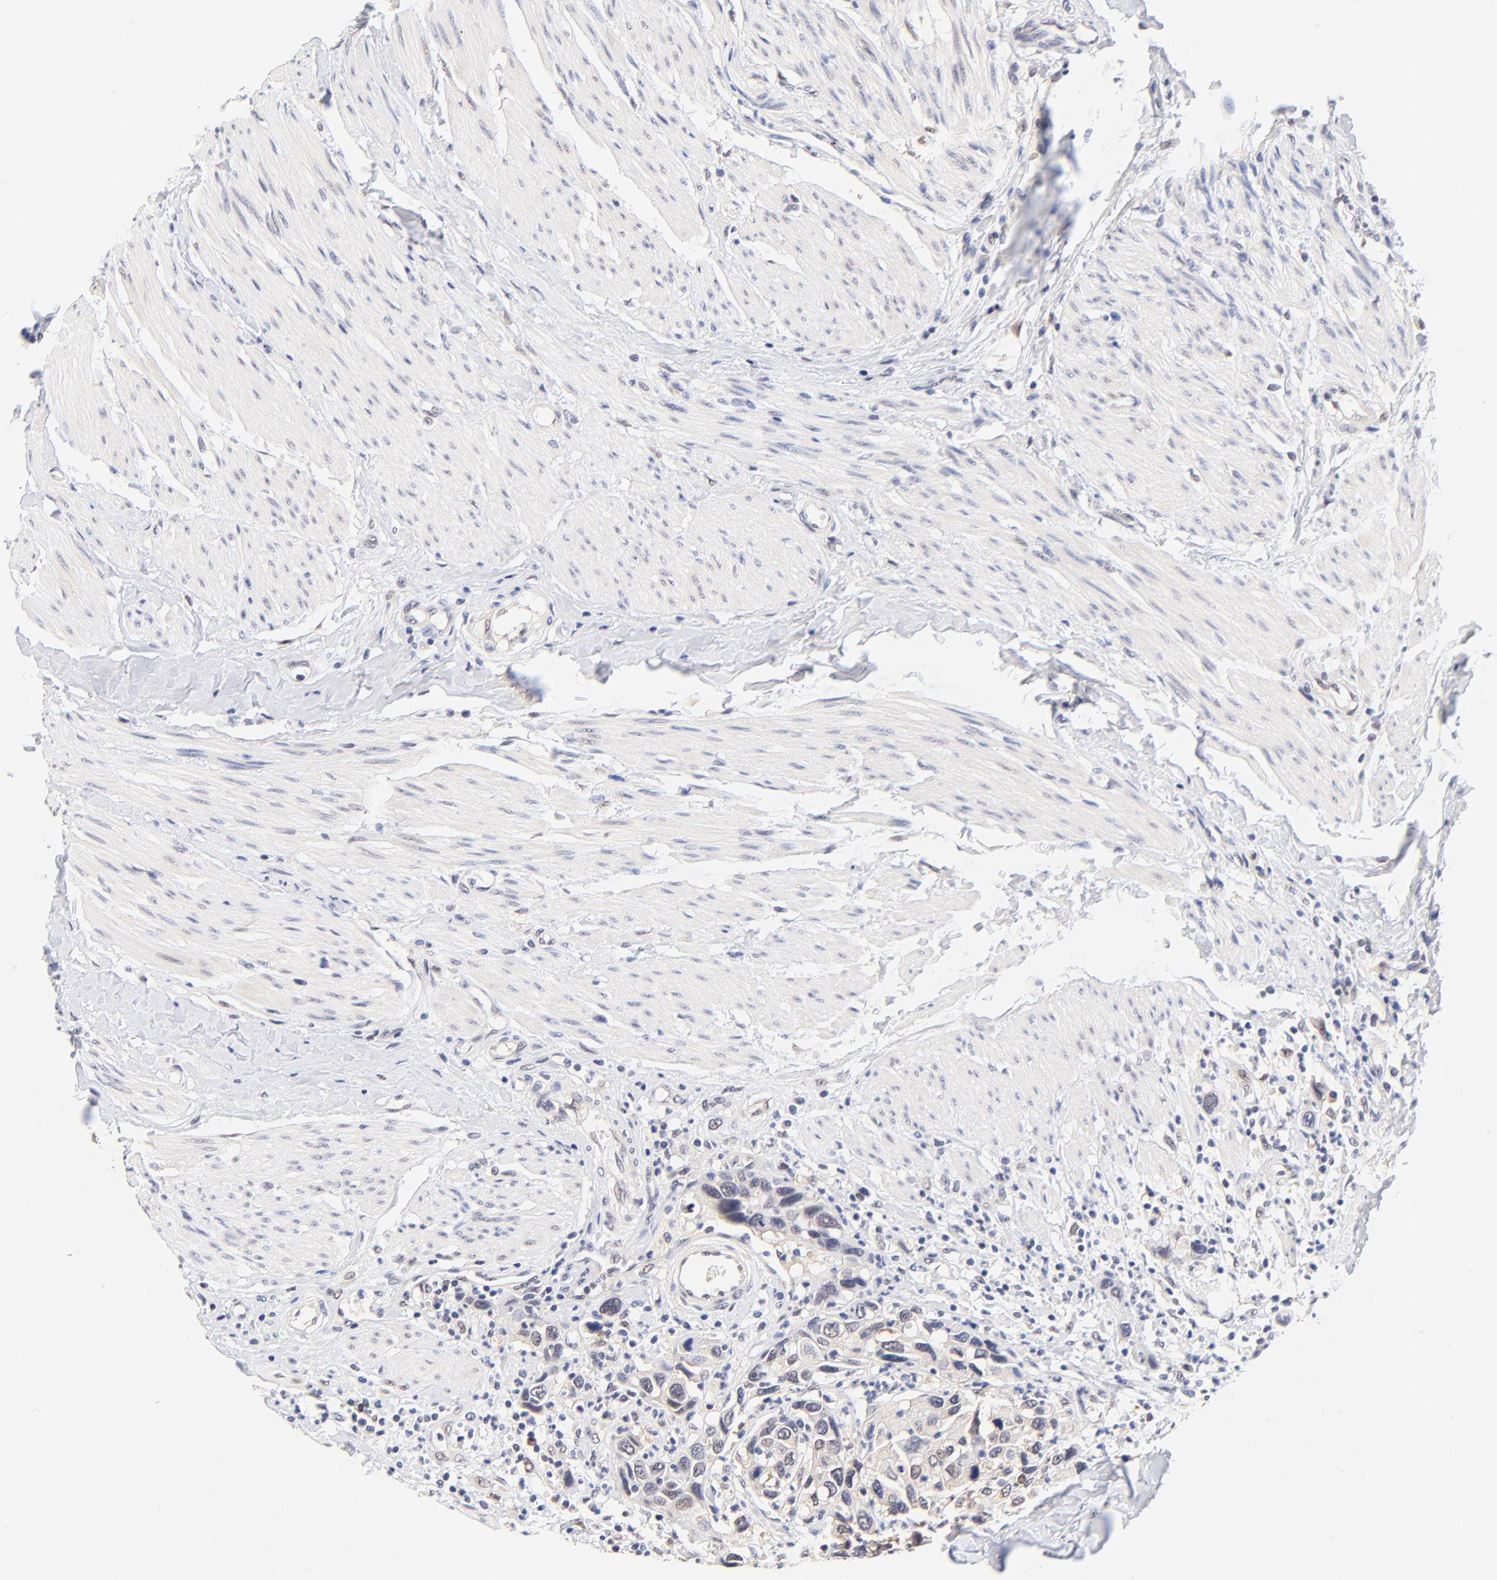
{"staining": {"intensity": "weak", "quantity": "<25%", "location": "nuclear"}, "tissue": "urothelial cancer", "cell_type": "Tumor cells", "image_type": "cancer", "snomed": [{"axis": "morphology", "description": "Urothelial carcinoma, High grade"}, {"axis": "topography", "description": "Urinary bladder"}], "caption": "High magnification brightfield microscopy of urothelial cancer stained with DAB (brown) and counterstained with hematoxylin (blue): tumor cells show no significant expression. Brightfield microscopy of IHC stained with DAB (3,3'-diaminobenzidine) (brown) and hematoxylin (blue), captured at high magnification.", "gene": "TXNL1", "patient": {"sex": "male", "age": 66}}